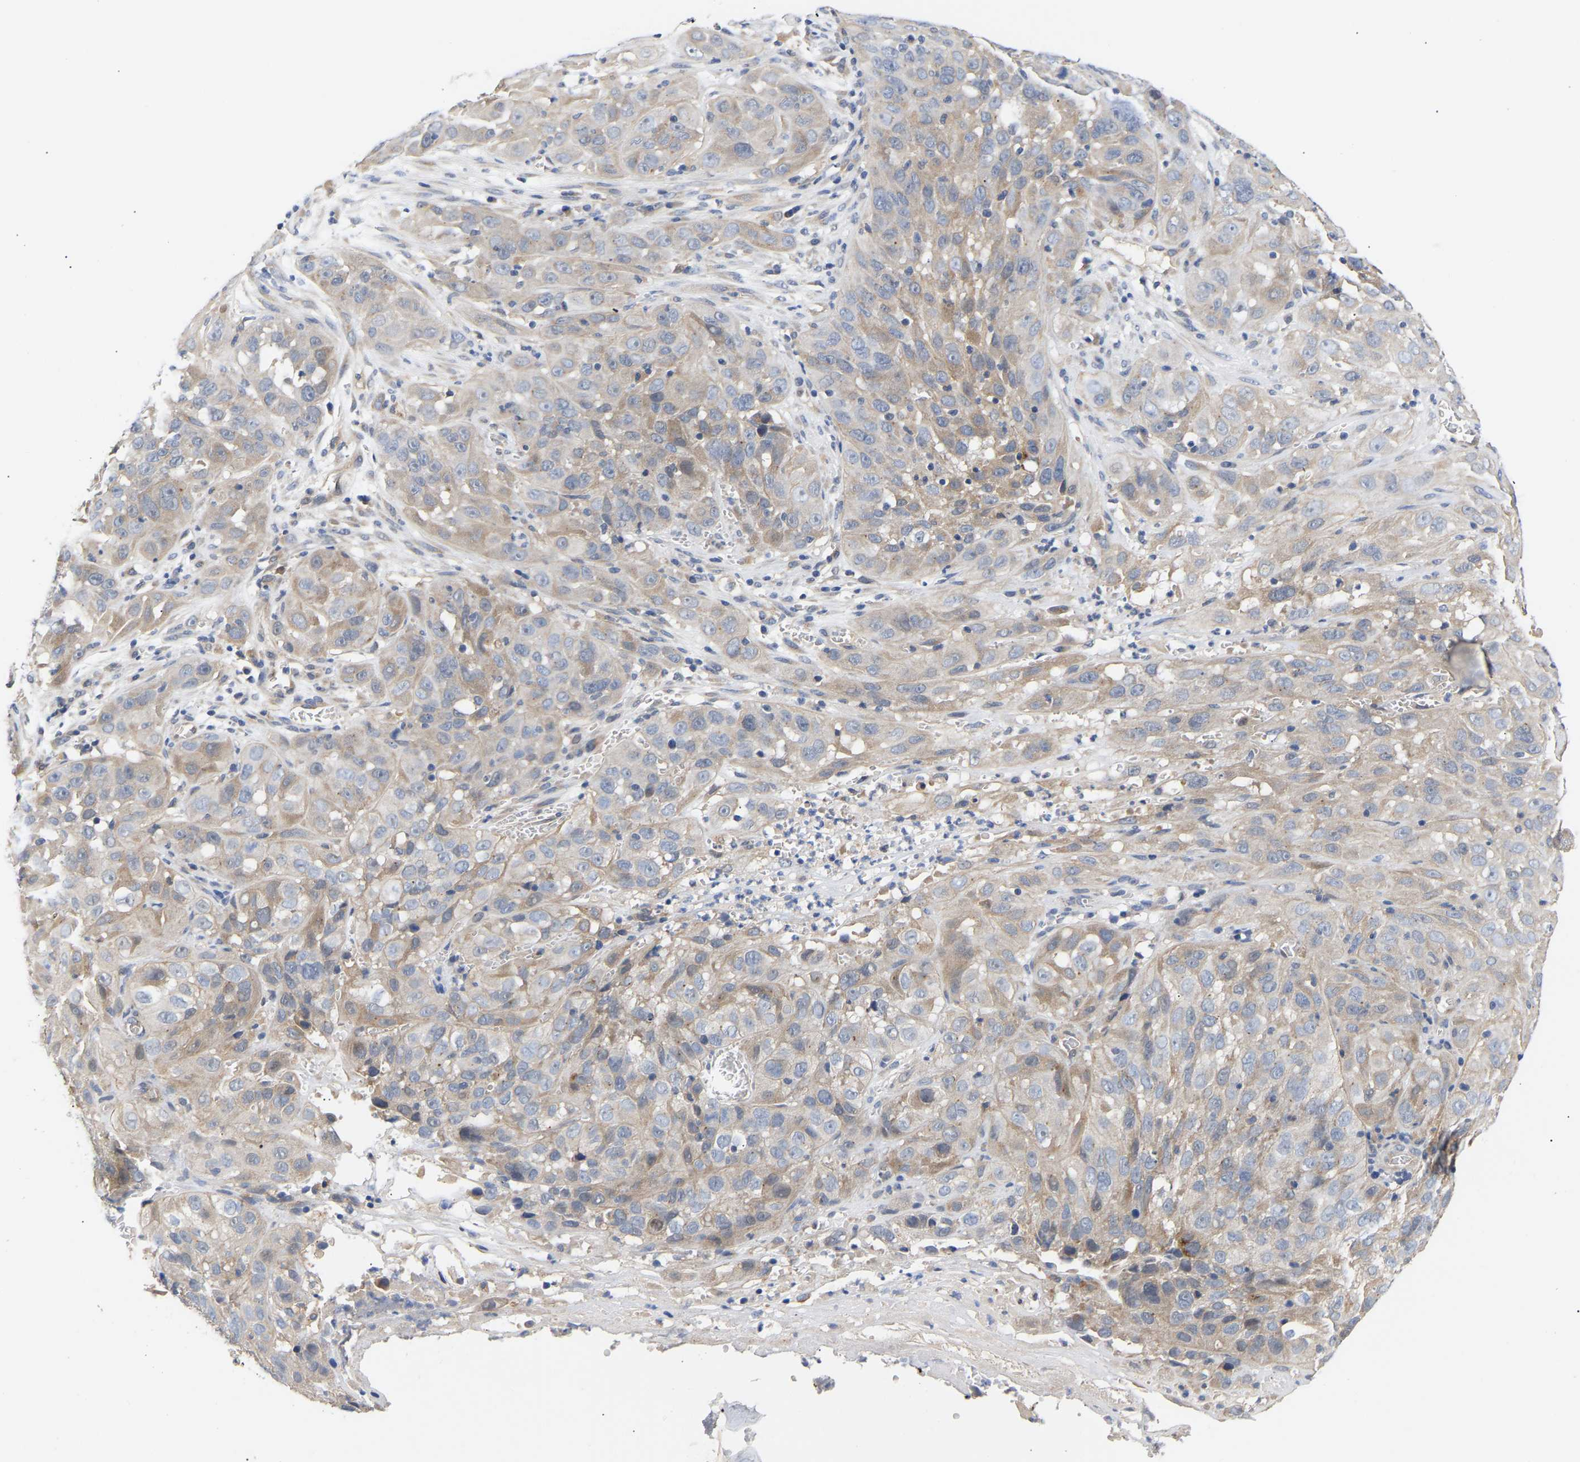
{"staining": {"intensity": "weak", "quantity": ">75%", "location": "cytoplasmic/membranous"}, "tissue": "cervical cancer", "cell_type": "Tumor cells", "image_type": "cancer", "snomed": [{"axis": "morphology", "description": "Squamous cell carcinoma, NOS"}, {"axis": "topography", "description": "Cervix"}], "caption": "IHC micrograph of neoplastic tissue: human cervical squamous cell carcinoma stained using immunohistochemistry (IHC) reveals low levels of weak protein expression localized specifically in the cytoplasmic/membranous of tumor cells, appearing as a cytoplasmic/membranous brown color.", "gene": "KASH5", "patient": {"sex": "female", "age": 32}}